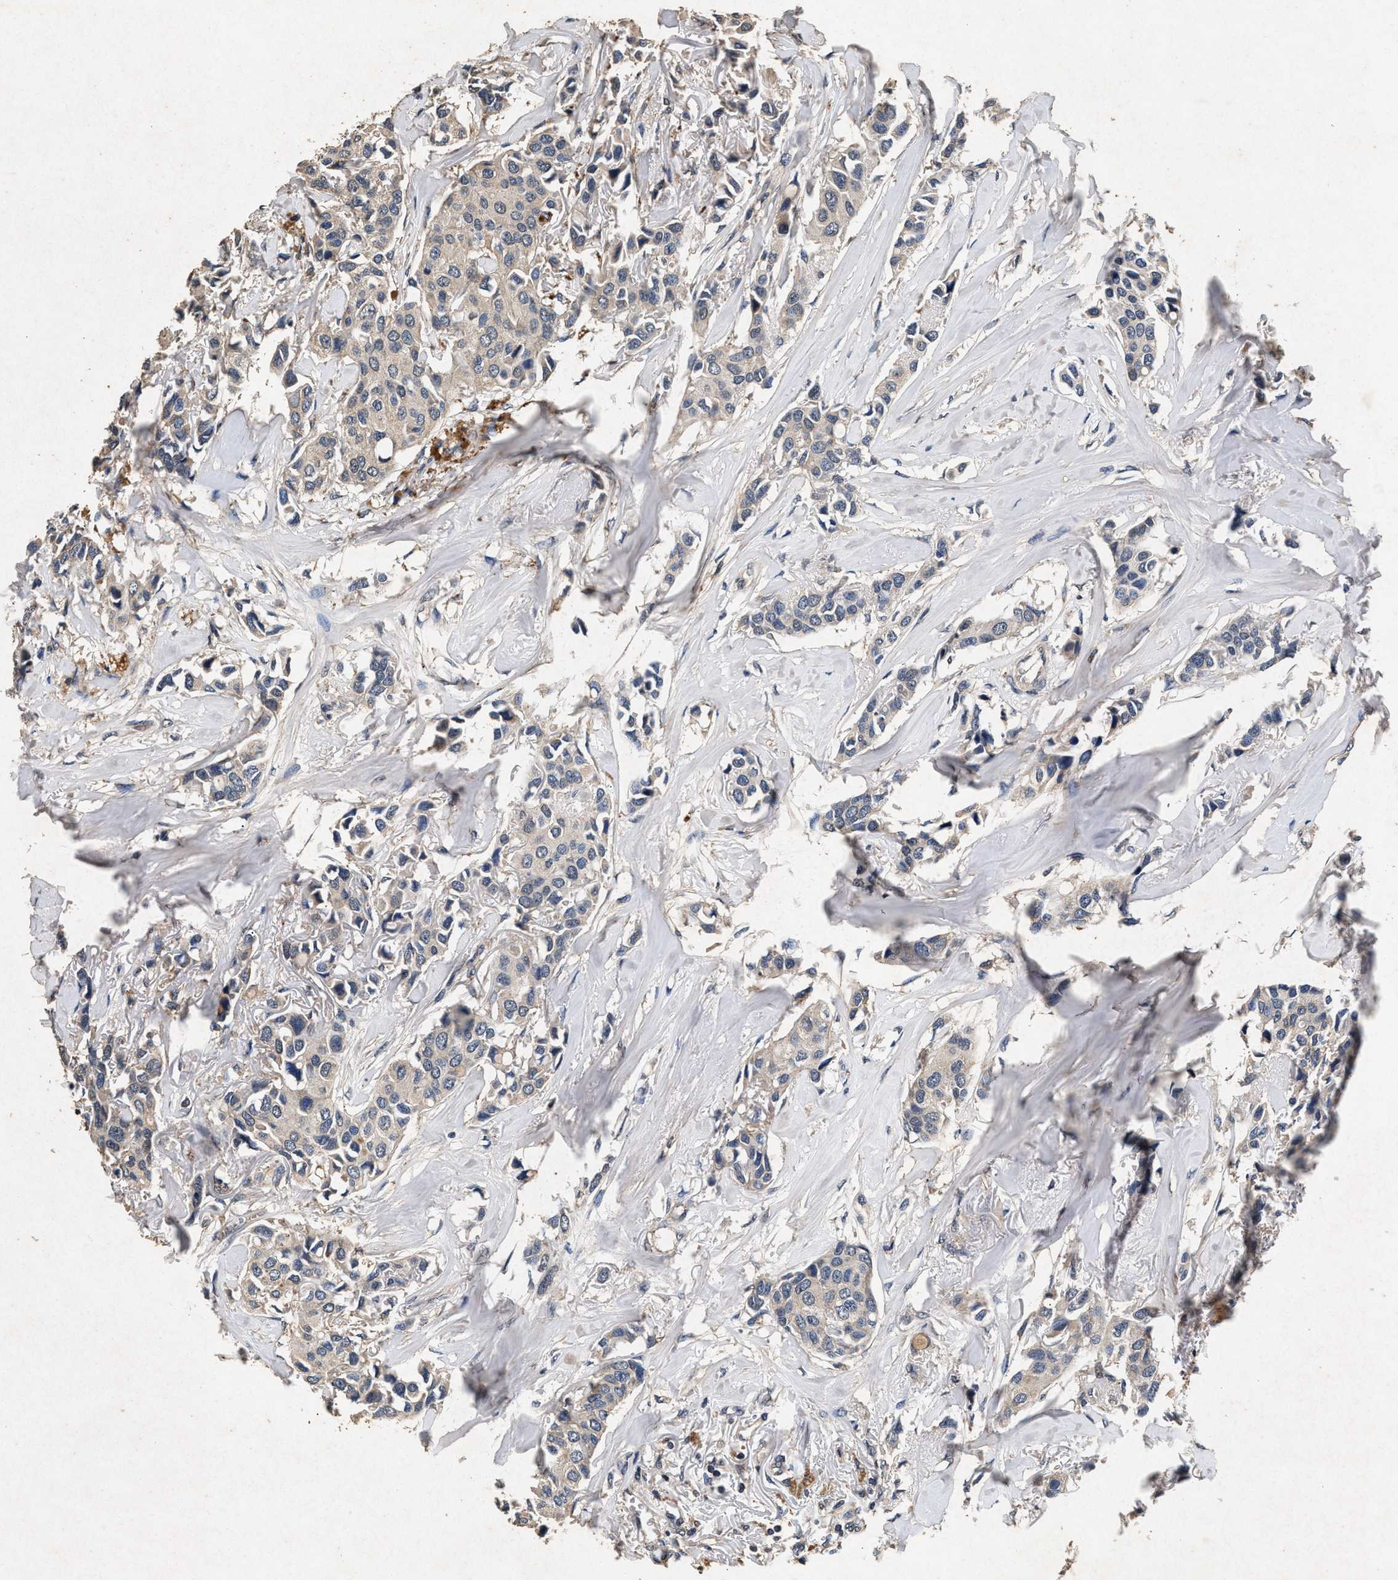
{"staining": {"intensity": "weak", "quantity": "<25%", "location": "cytoplasmic/membranous"}, "tissue": "breast cancer", "cell_type": "Tumor cells", "image_type": "cancer", "snomed": [{"axis": "morphology", "description": "Duct carcinoma"}, {"axis": "topography", "description": "Breast"}], "caption": "Tumor cells are negative for brown protein staining in invasive ductal carcinoma (breast). (DAB (3,3'-diaminobenzidine) IHC, high magnification).", "gene": "PPP1CC", "patient": {"sex": "female", "age": 80}}